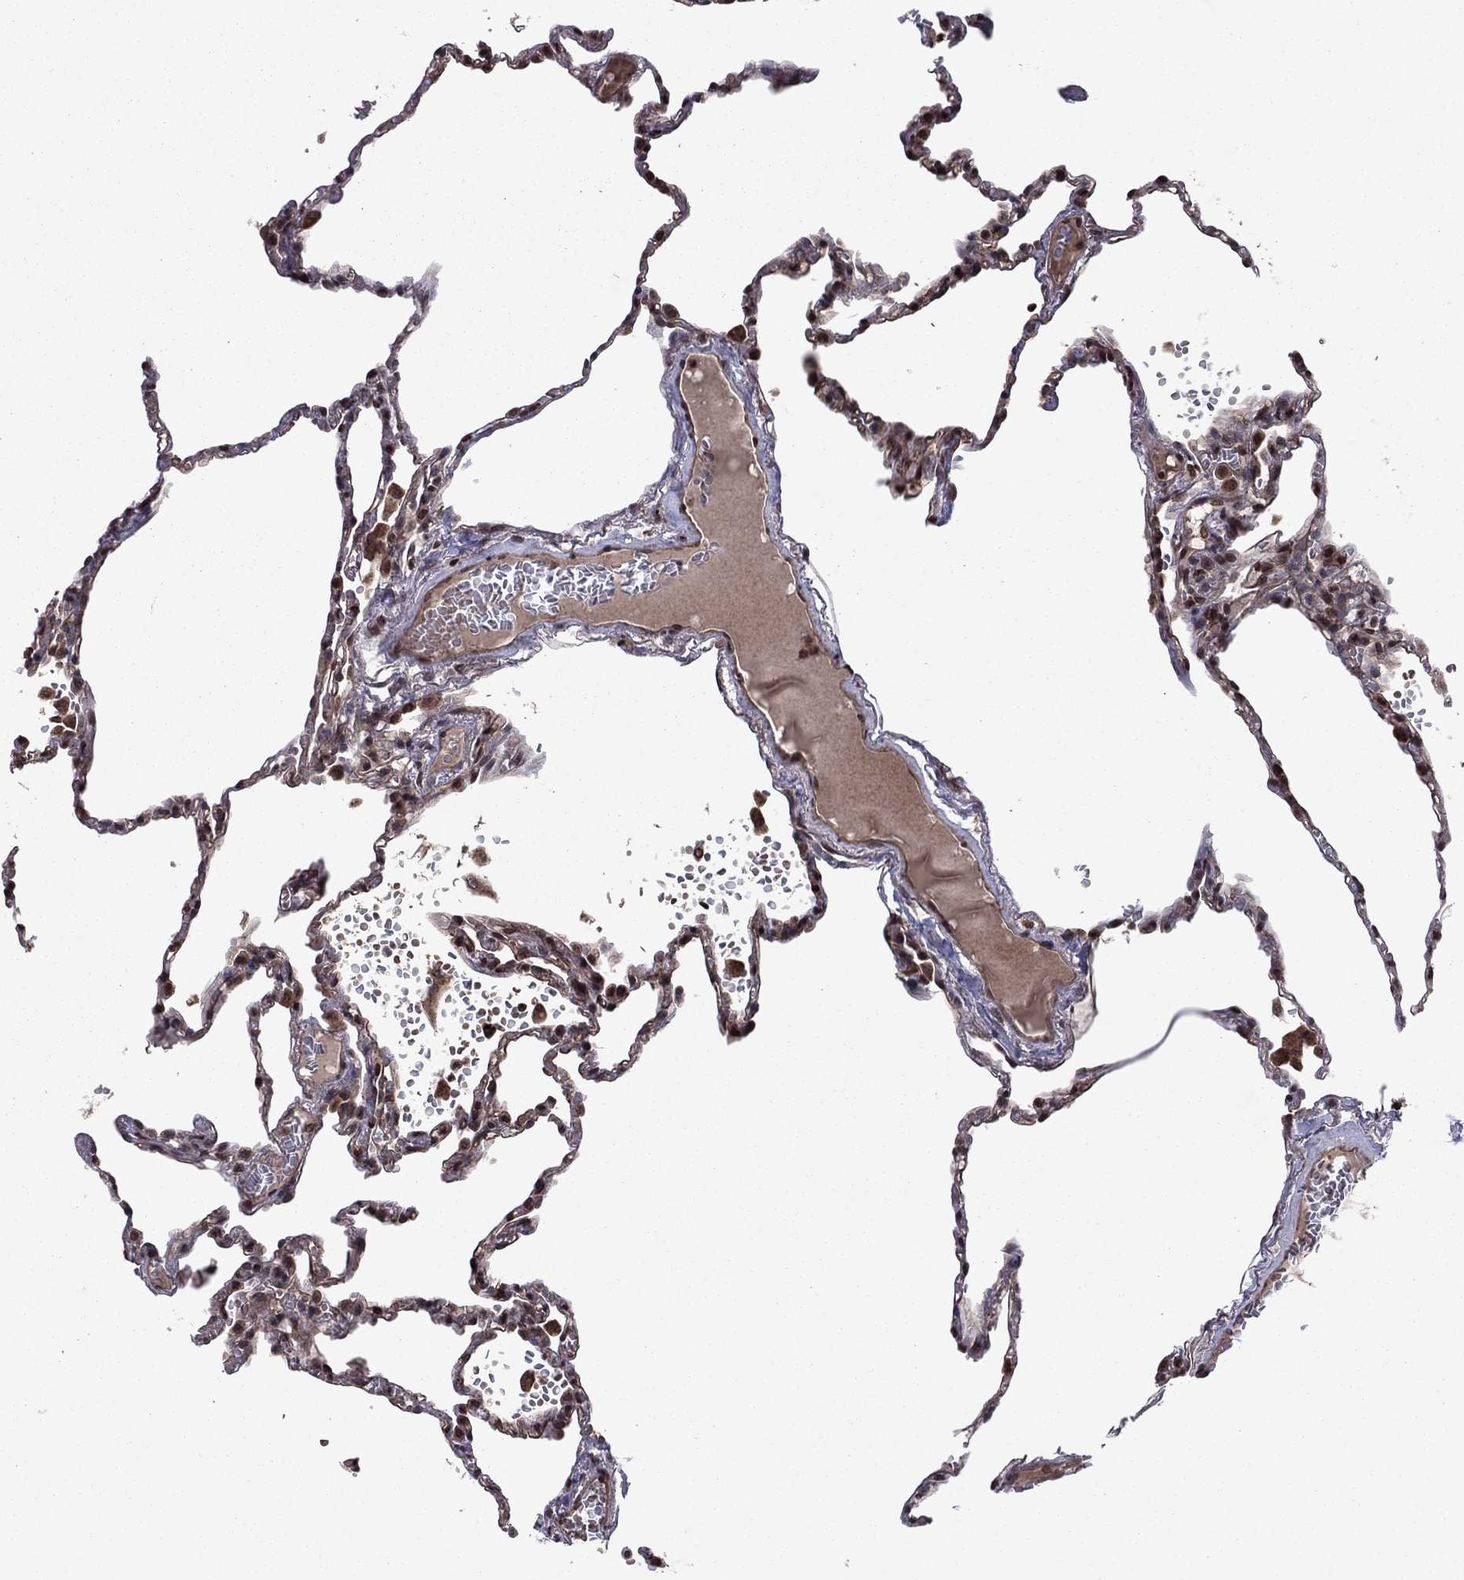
{"staining": {"intensity": "moderate", "quantity": "25%-75%", "location": "cytoplasmic/membranous,nuclear"}, "tissue": "lung", "cell_type": "Alveolar cells", "image_type": "normal", "snomed": [{"axis": "morphology", "description": "Normal tissue, NOS"}, {"axis": "topography", "description": "Lung"}], "caption": "Moderate cytoplasmic/membranous,nuclear protein expression is appreciated in approximately 25%-75% of alveolar cells in lung.", "gene": "SORBS1", "patient": {"sex": "male", "age": 78}}